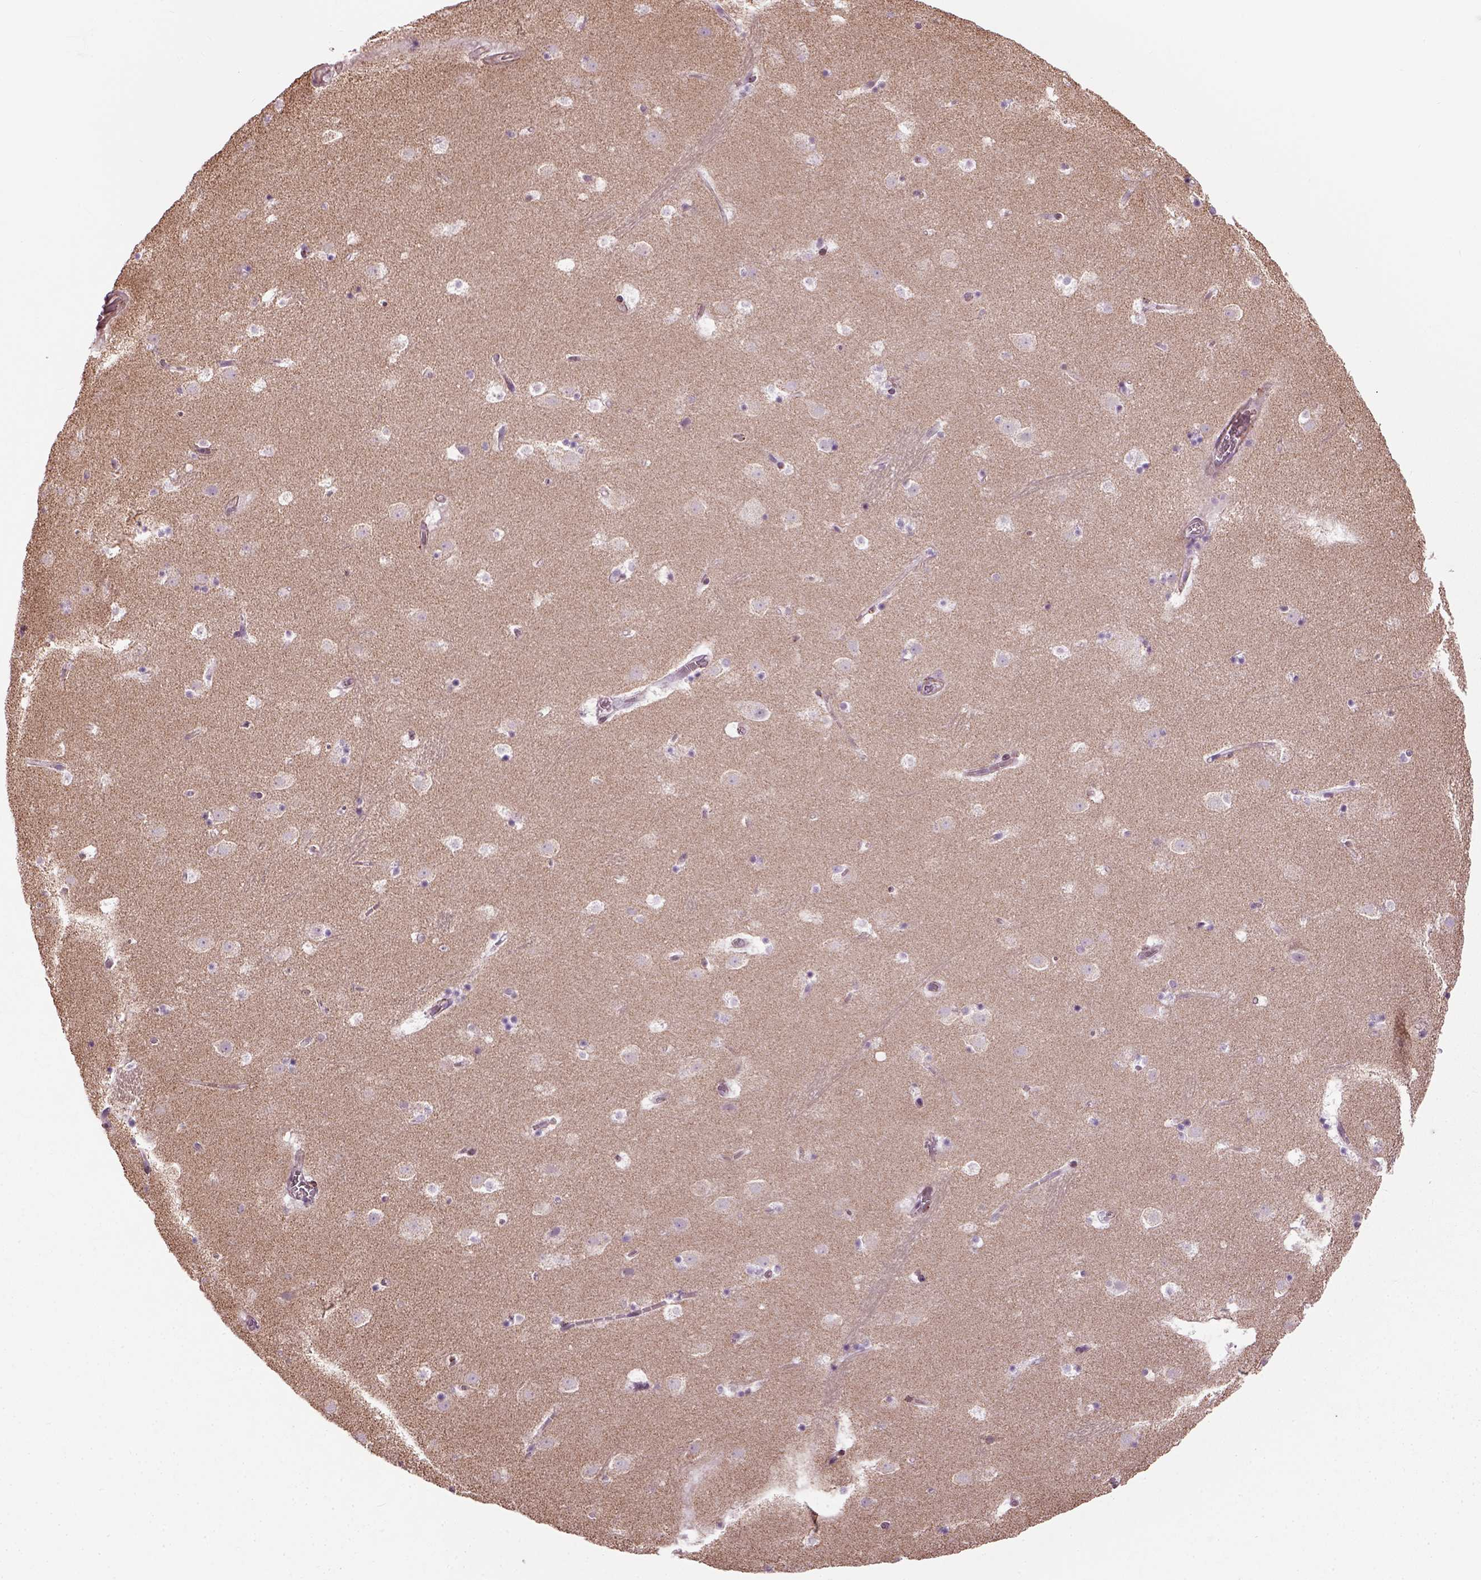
{"staining": {"intensity": "negative", "quantity": "none", "location": "none"}, "tissue": "caudate", "cell_type": "Glial cells", "image_type": "normal", "snomed": [{"axis": "morphology", "description": "Normal tissue, NOS"}, {"axis": "topography", "description": "Lateral ventricle wall"}], "caption": "Histopathology image shows no significant protein expression in glial cells of normal caudate. The staining was performed using DAB to visualize the protein expression in brown, while the nuclei were stained in blue with hematoxylin (Magnification: 20x).", "gene": "XK", "patient": {"sex": "male", "age": 37}}